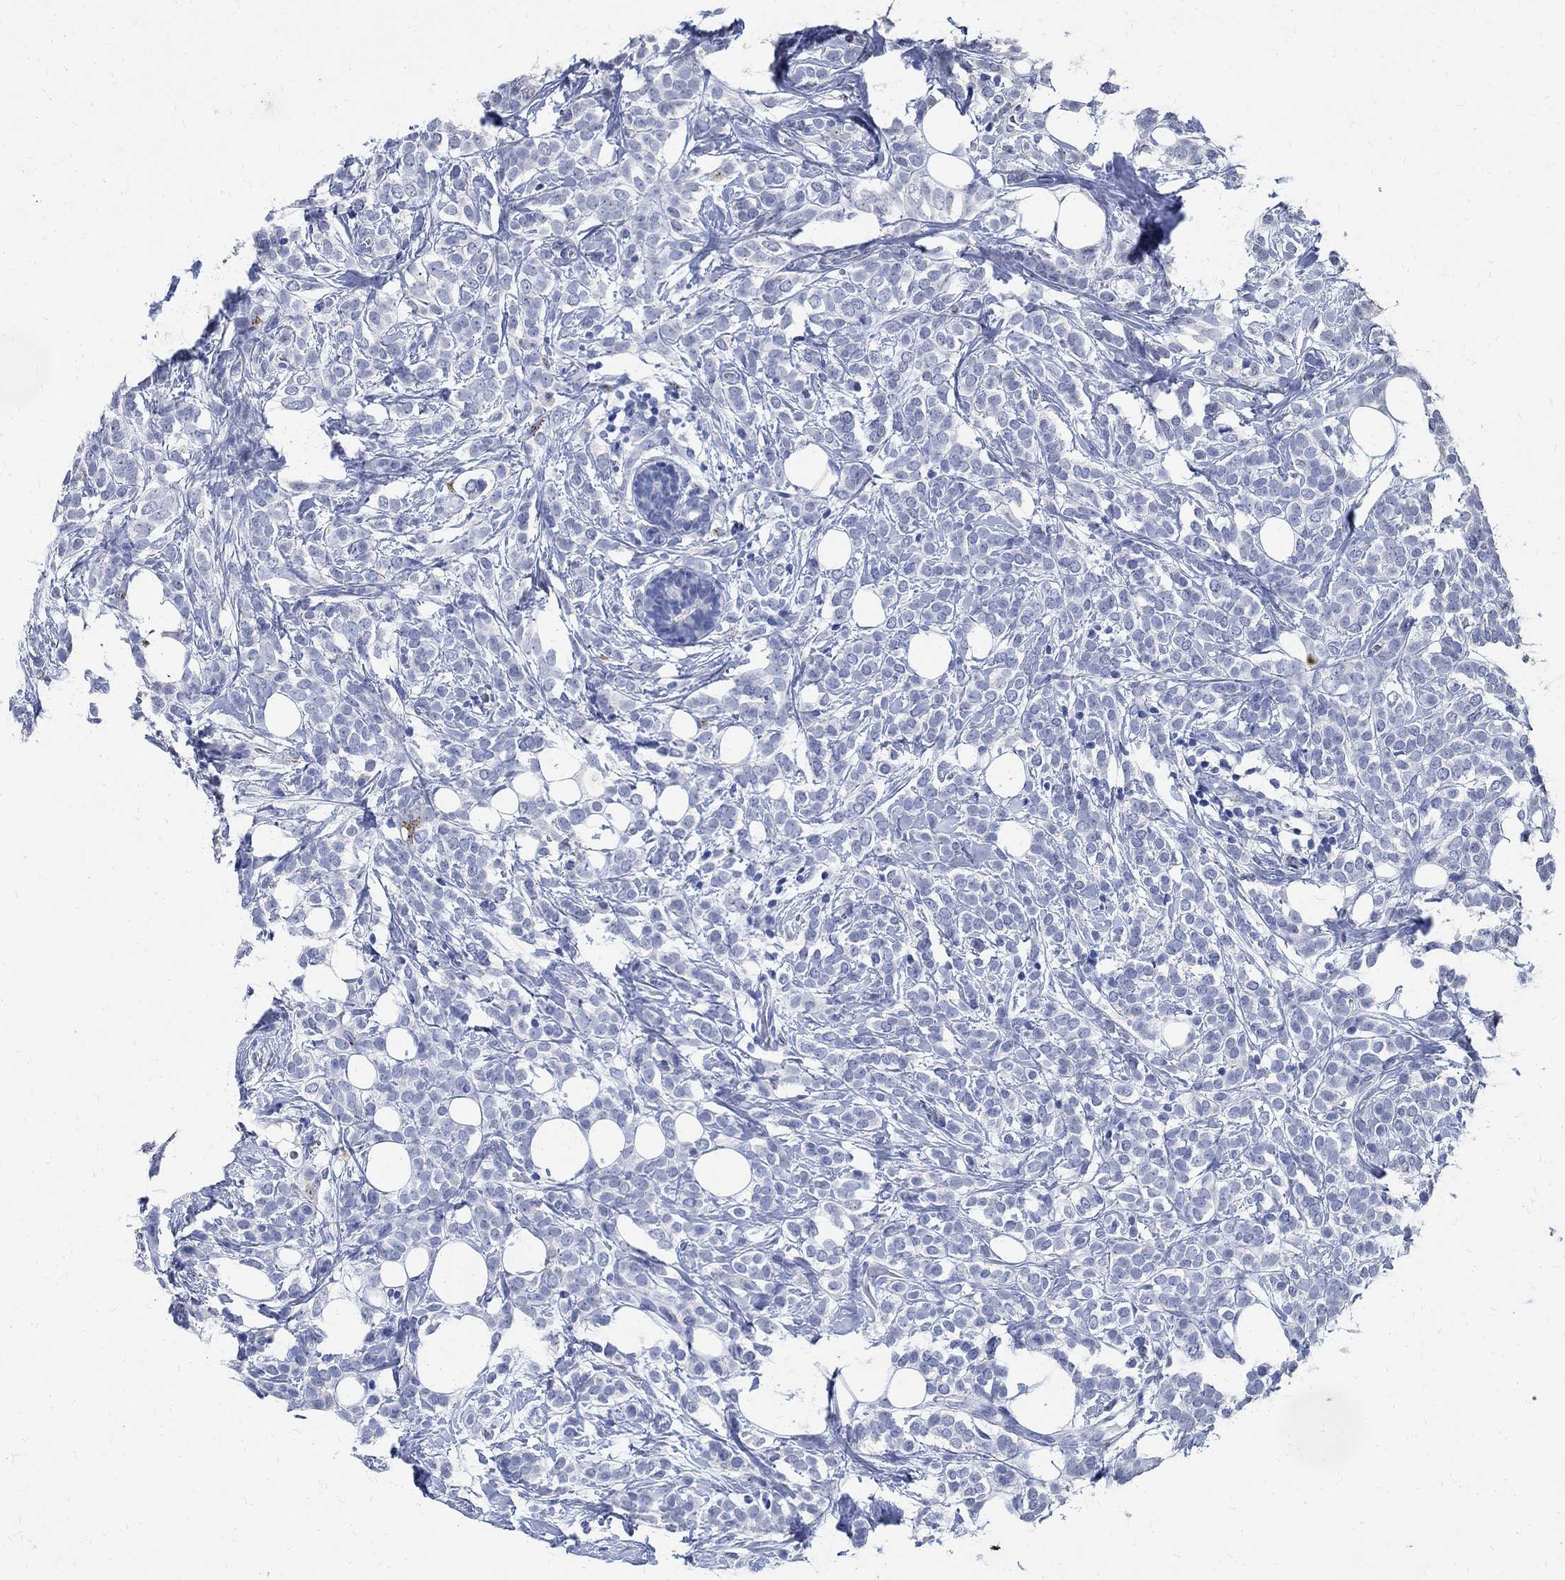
{"staining": {"intensity": "negative", "quantity": "none", "location": "none"}, "tissue": "breast cancer", "cell_type": "Tumor cells", "image_type": "cancer", "snomed": [{"axis": "morphology", "description": "Lobular carcinoma"}, {"axis": "topography", "description": "Breast"}], "caption": "The histopathology image exhibits no staining of tumor cells in breast cancer (lobular carcinoma). (DAB immunohistochemistry (IHC), high magnification).", "gene": "TMEM221", "patient": {"sex": "female", "age": 49}}